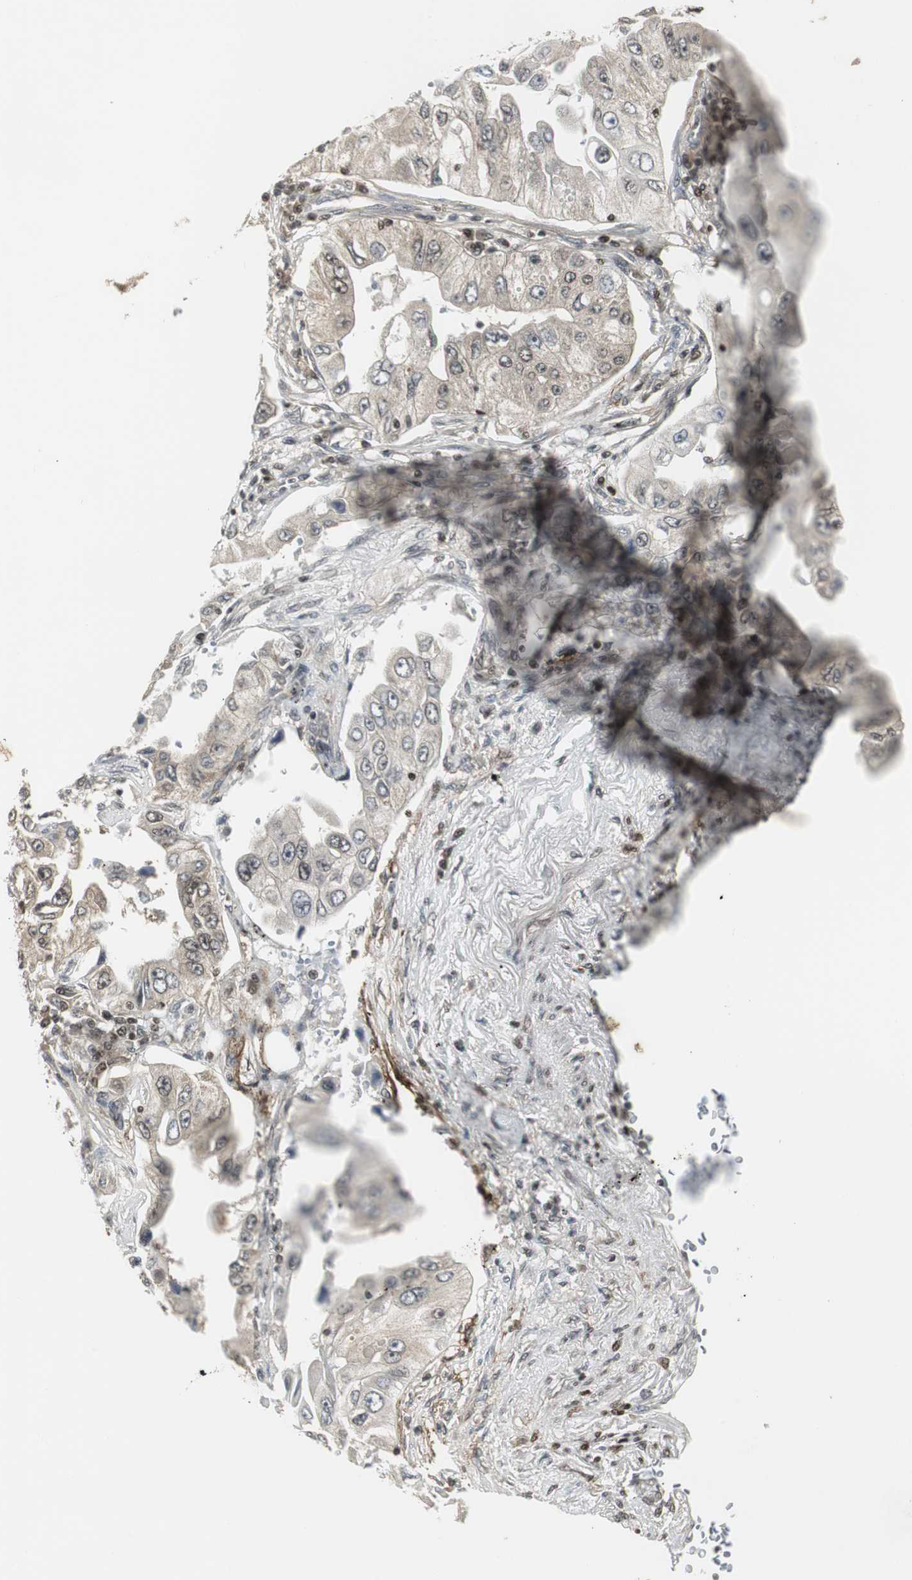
{"staining": {"intensity": "weak", "quantity": "<25%", "location": "cytoplasmic/membranous"}, "tissue": "lung cancer", "cell_type": "Tumor cells", "image_type": "cancer", "snomed": [{"axis": "morphology", "description": "Adenocarcinoma, NOS"}, {"axis": "topography", "description": "Lung"}], "caption": "IHC photomicrograph of adenocarcinoma (lung) stained for a protein (brown), which demonstrates no staining in tumor cells.", "gene": "MPG", "patient": {"sex": "male", "age": 84}}